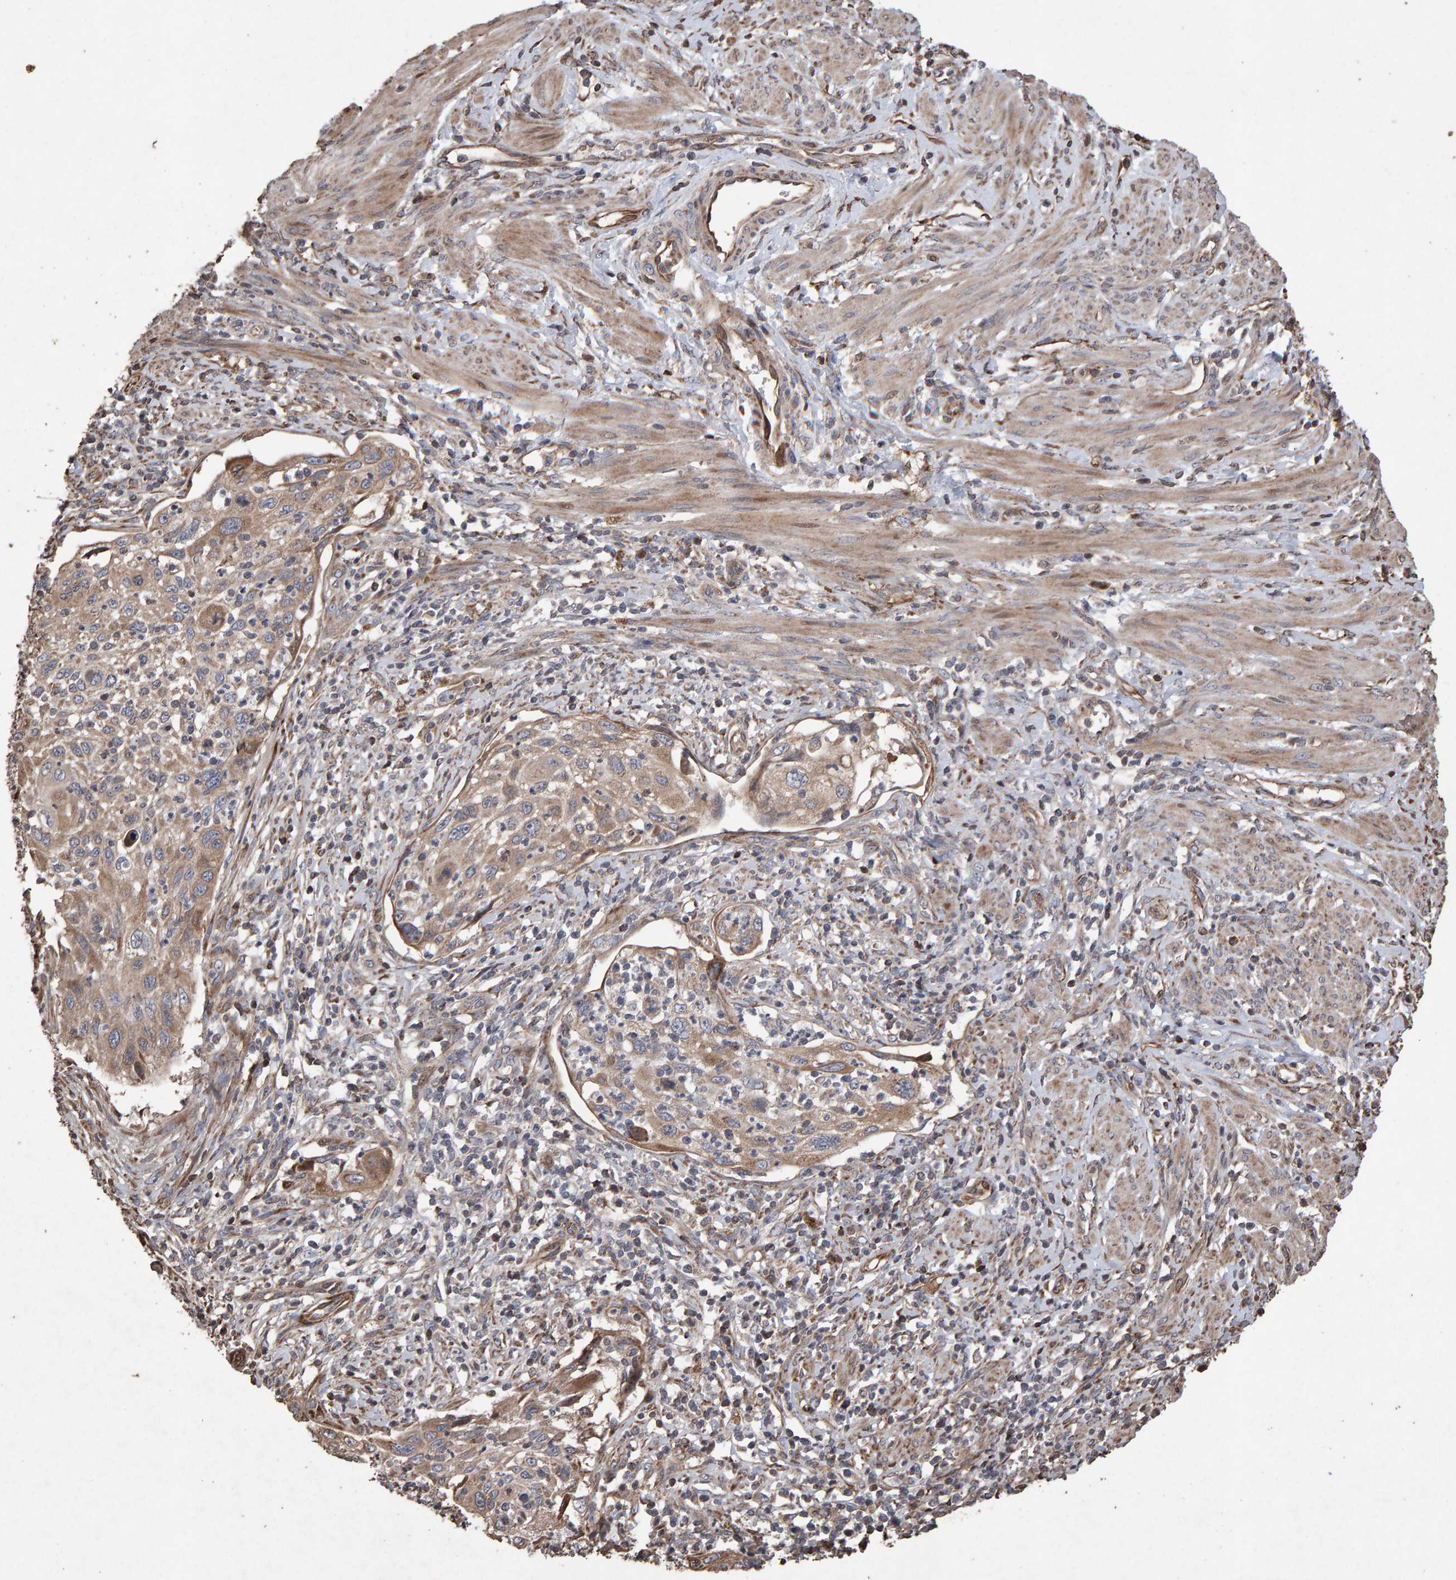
{"staining": {"intensity": "weak", "quantity": "25%-75%", "location": "cytoplasmic/membranous"}, "tissue": "cervical cancer", "cell_type": "Tumor cells", "image_type": "cancer", "snomed": [{"axis": "morphology", "description": "Squamous cell carcinoma, NOS"}, {"axis": "topography", "description": "Cervix"}], "caption": "High-power microscopy captured an immunohistochemistry (IHC) micrograph of cervical cancer, revealing weak cytoplasmic/membranous expression in about 25%-75% of tumor cells. Nuclei are stained in blue.", "gene": "OSBP2", "patient": {"sex": "female", "age": 70}}